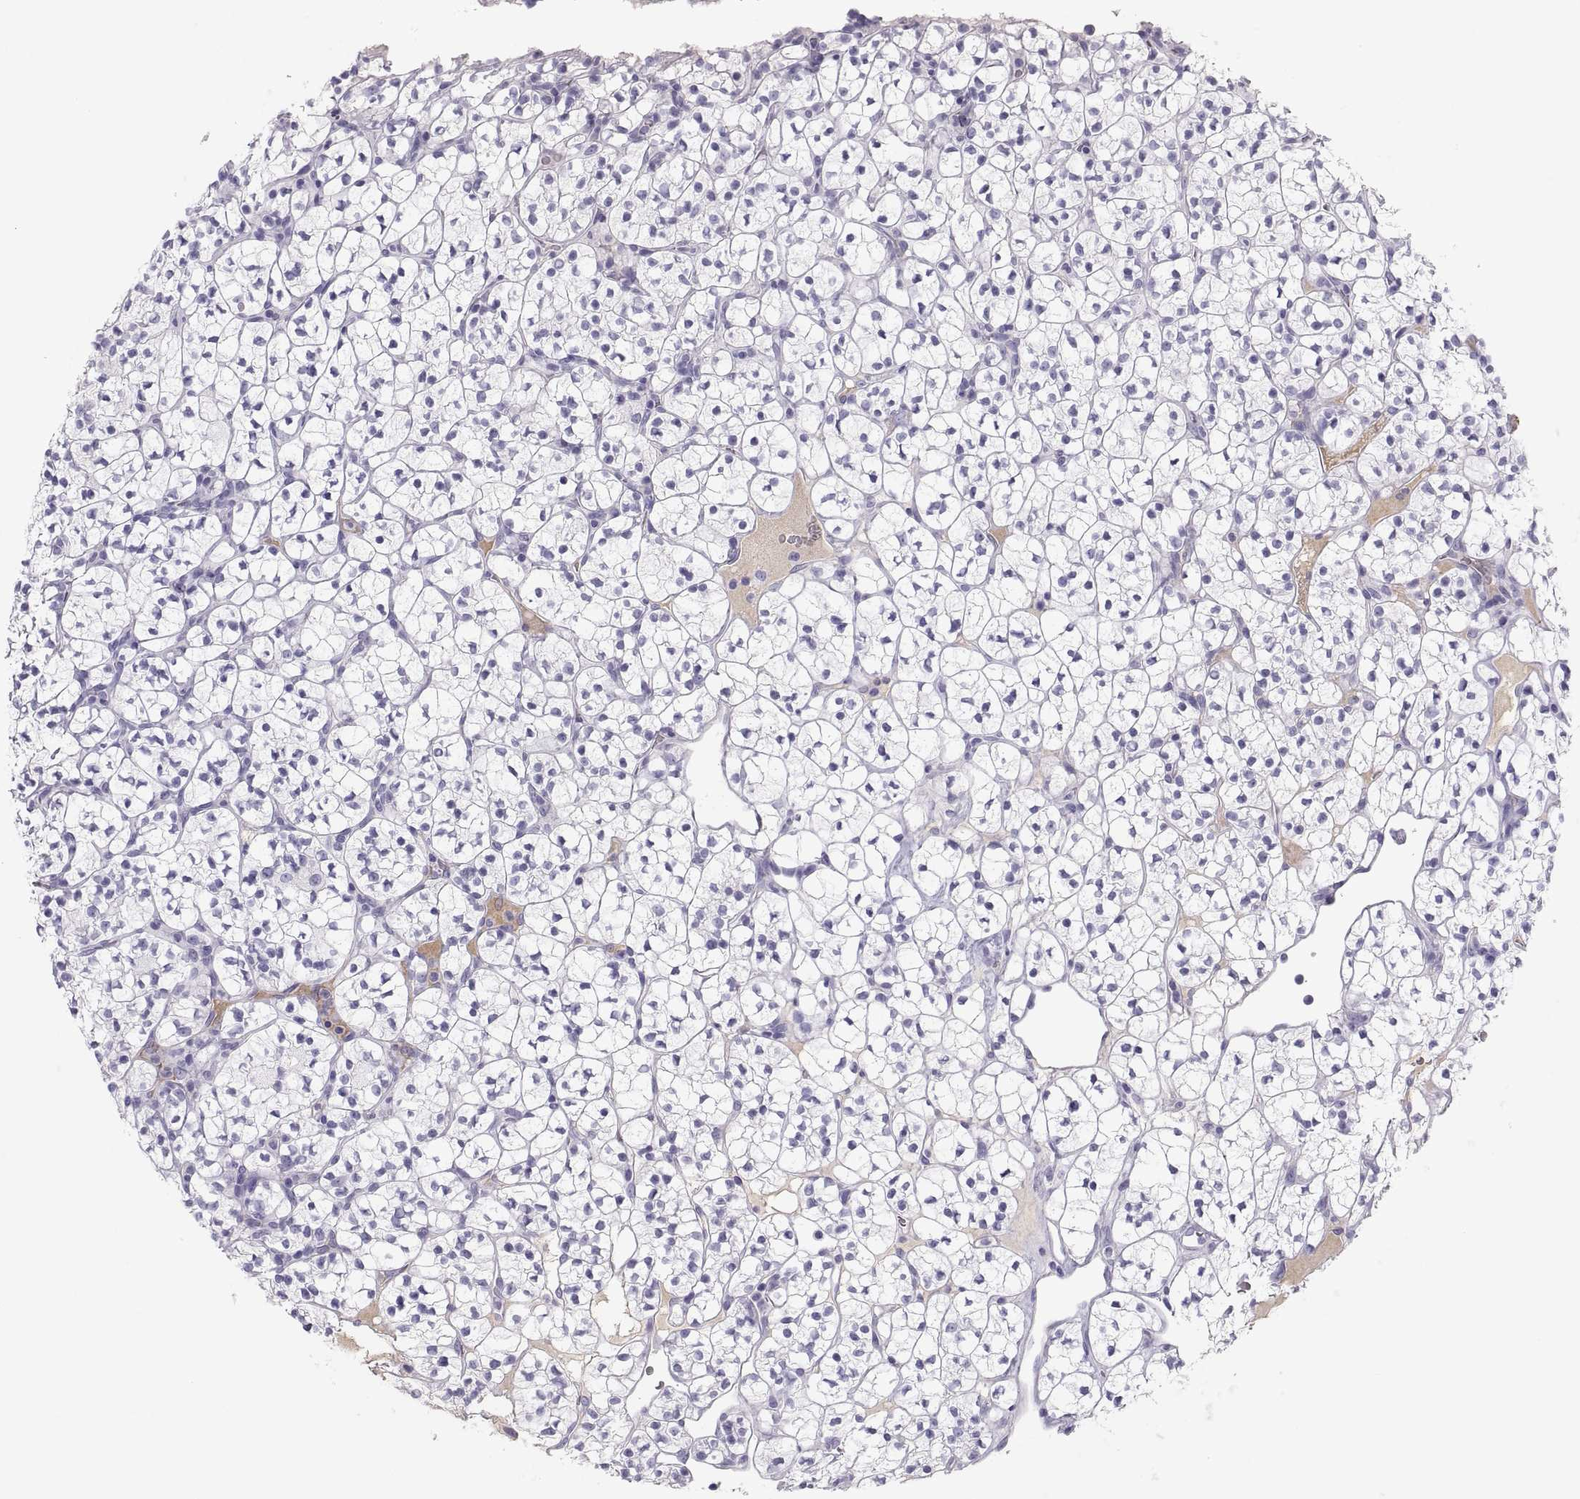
{"staining": {"intensity": "negative", "quantity": "none", "location": "none"}, "tissue": "renal cancer", "cell_type": "Tumor cells", "image_type": "cancer", "snomed": [{"axis": "morphology", "description": "Adenocarcinoma, NOS"}, {"axis": "topography", "description": "Kidney"}], "caption": "An IHC image of adenocarcinoma (renal) is shown. There is no staining in tumor cells of adenocarcinoma (renal). The staining is performed using DAB (3,3'-diaminobenzidine) brown chromogen with nuclei counter-stained in using hematoxylin.", "gene": "MAGEB2", "patient": {"sex": "female", "age": 89}}